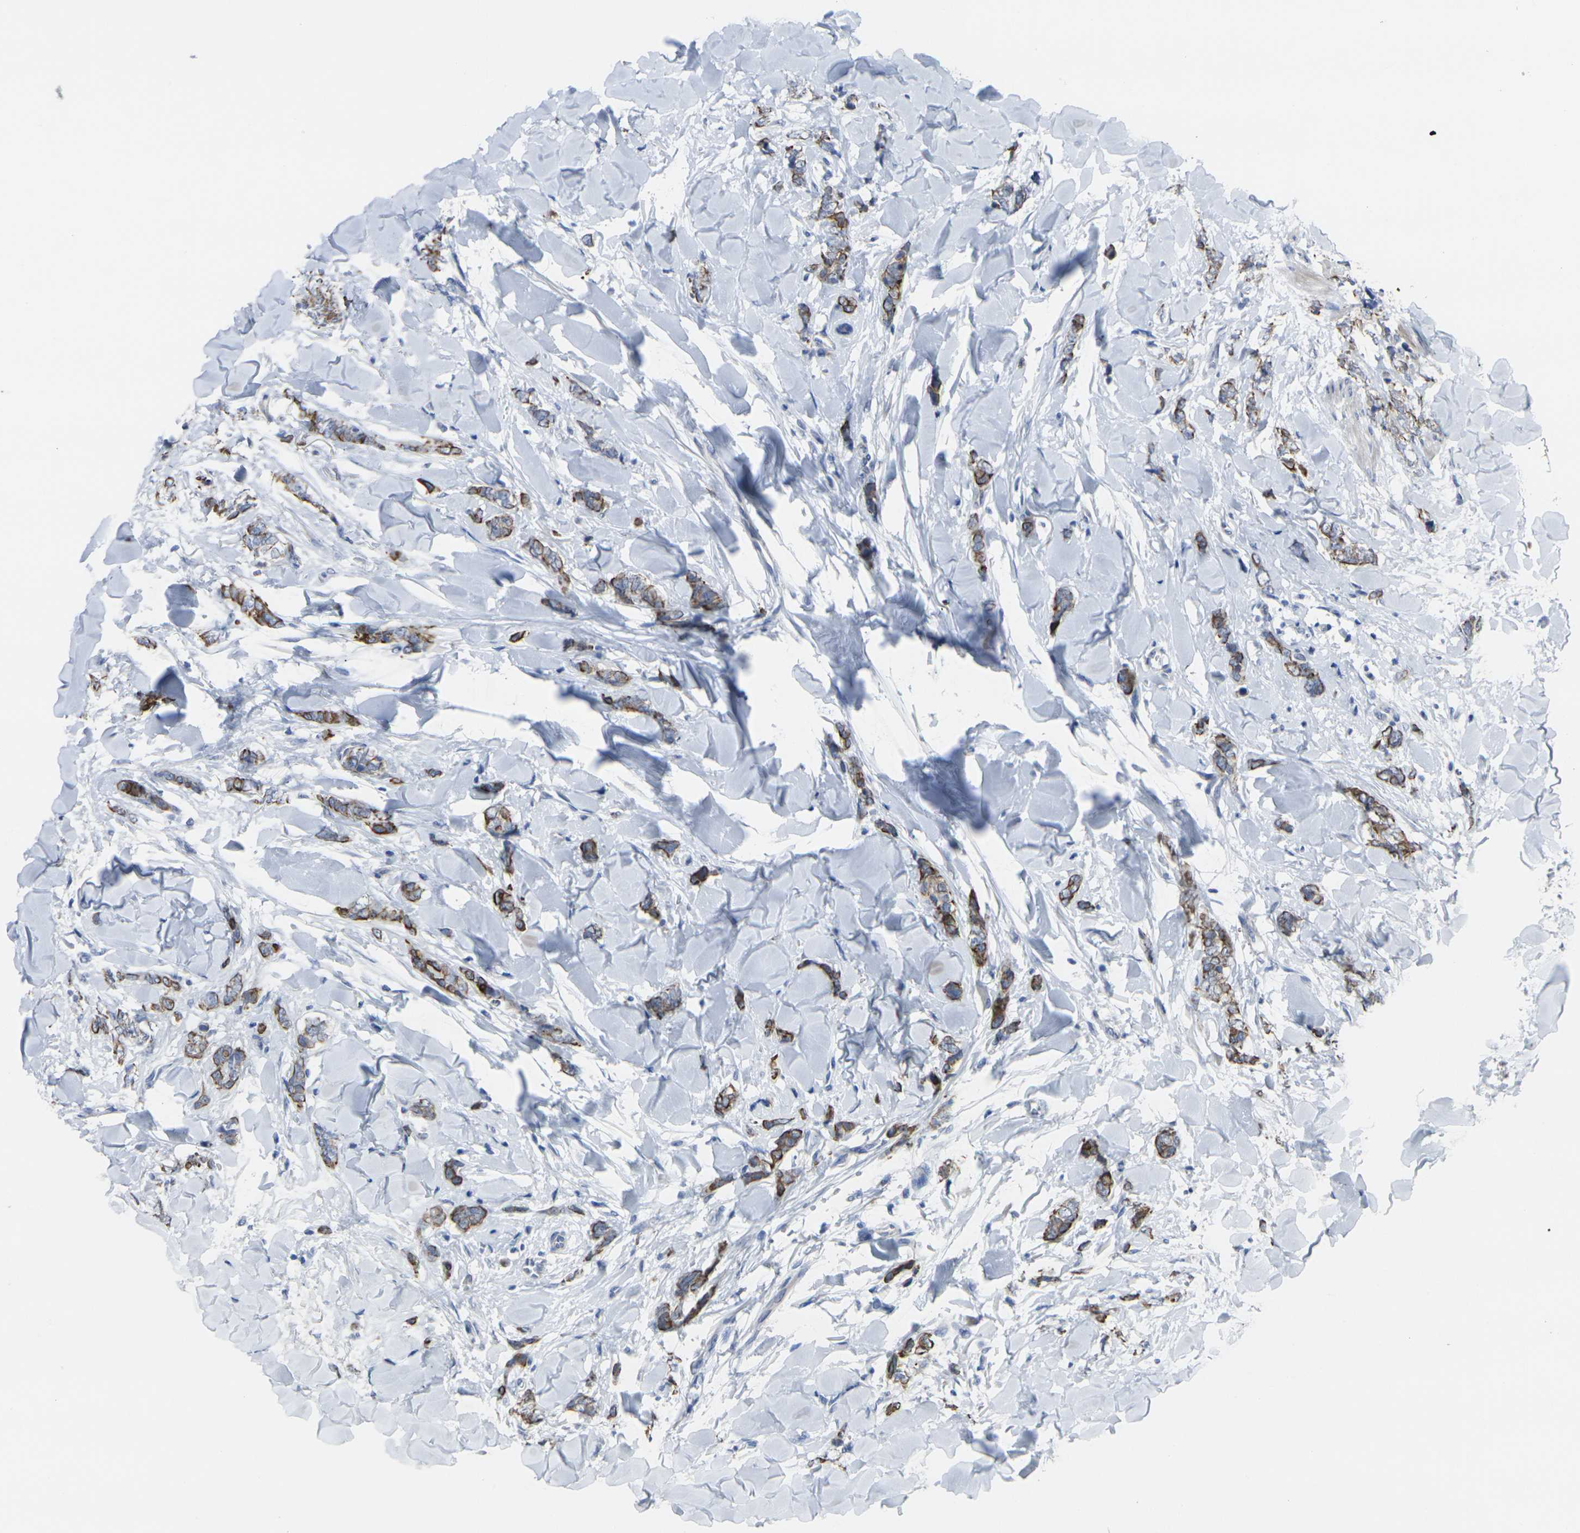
{"staining": {"intensity": "moderate", "quantity": ">75%", "location": "cytoplasmic/membranous"}, "tissue": "breast cancer", "cell_type": "Tumor cells", "image_type": "cancer", "snomed": [{"axis": "morphology", "description": "Lobular carcinoma"}, {"axis": "topography", "description": "Skin"}, {"axis": "topography", "description": "Breast"}], "caption": "Breast cancer stained with a protein marker exhibits moderate staining in tumor cells.", "gene": "ANKRD46", "patient": {"sex": "female", "age": 46}}